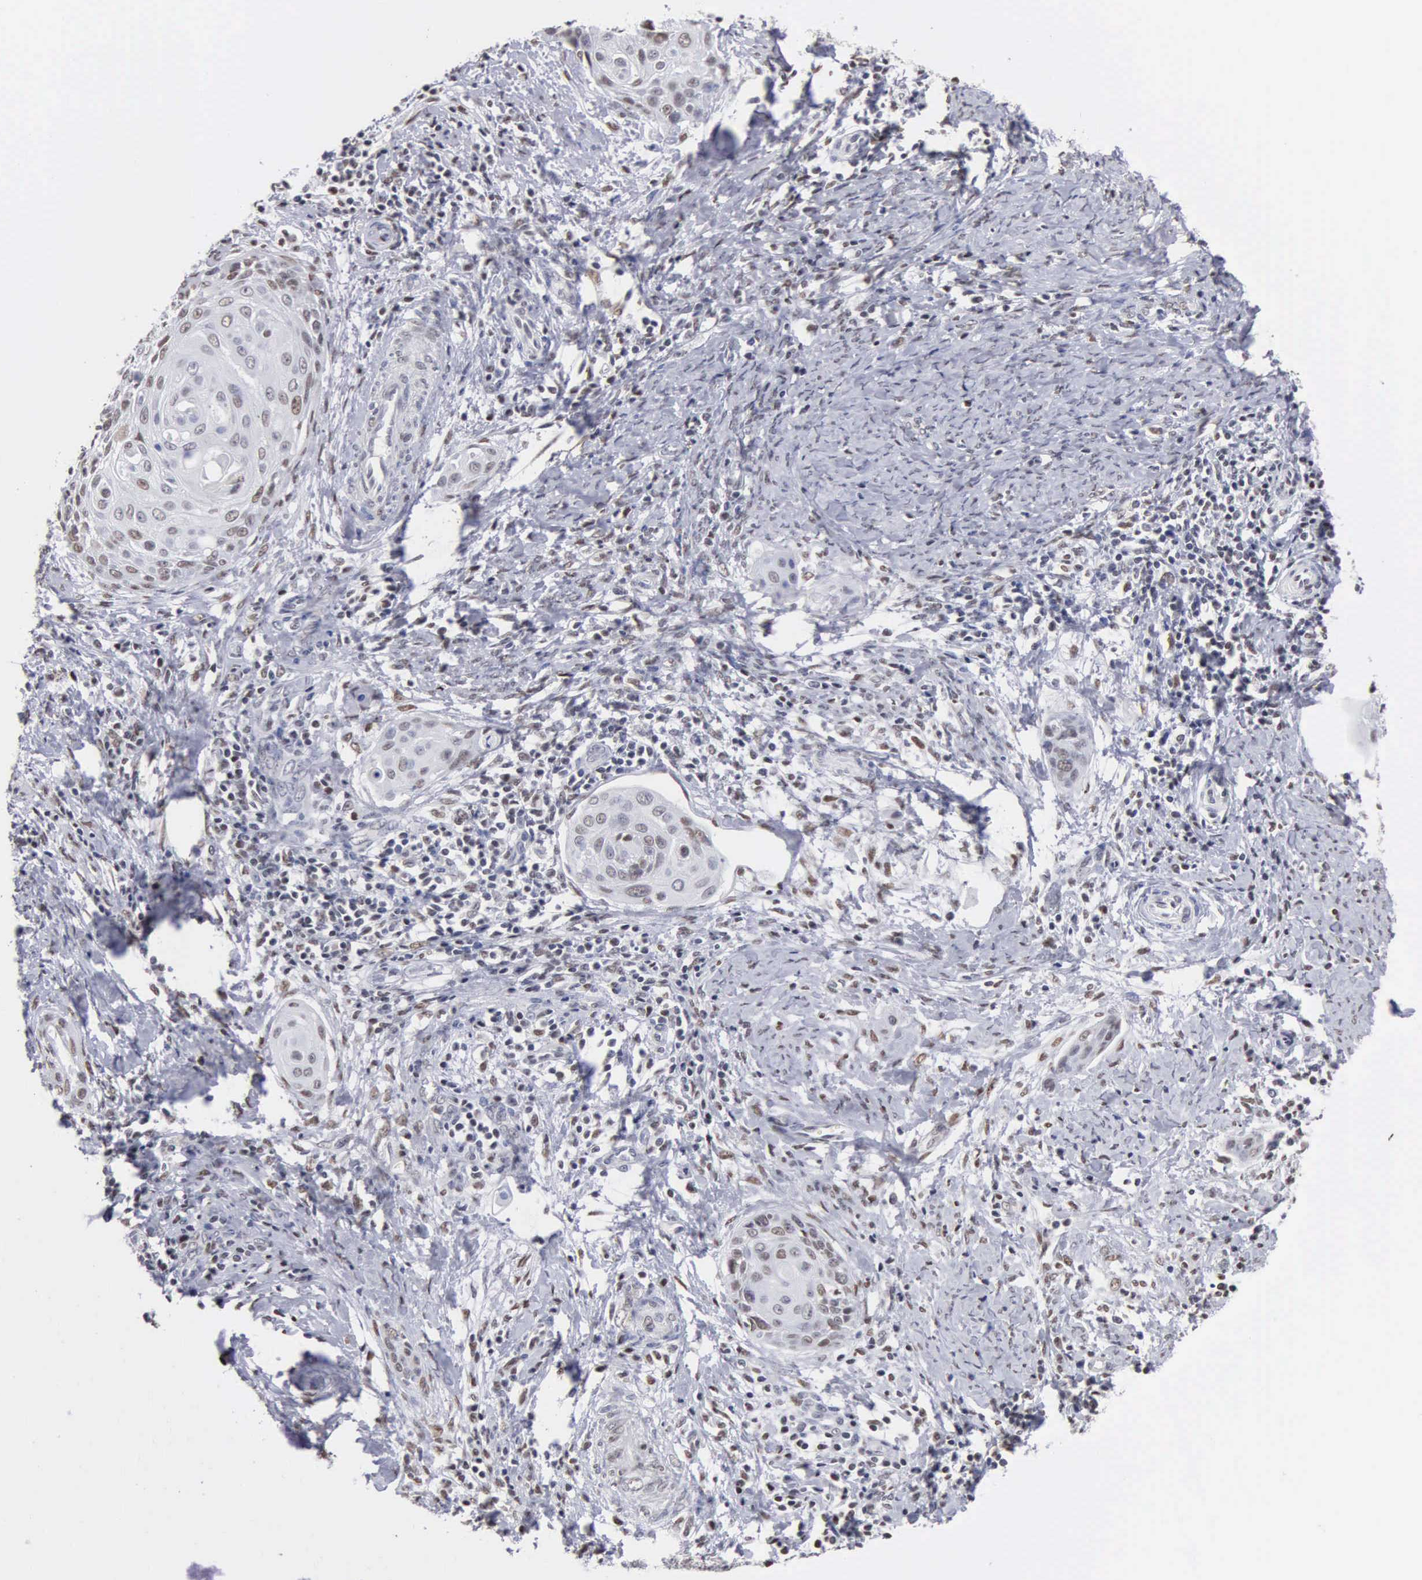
{"staining": {"intensity": "weak", "quantity": "<25%", "location": "nuclear"}, "tissue": "cervical cancer", "cell_type": "Tumor cells", "image_type": "cancer", "snomed": [{"axis": "morphology", "description": "Squamous cell carcinoma, NOS"}, {"axis": "topography", "description": "Cervix"}], "caption": "An immunohistochemistry (IHC) micrograph of cervical squamous cell carcinoma is shown. There is no staining in tumor cells of cervical squamous cell carcinoma.", "gene": "CCNG1", "patient": {"sex": "female", "age": 33}}